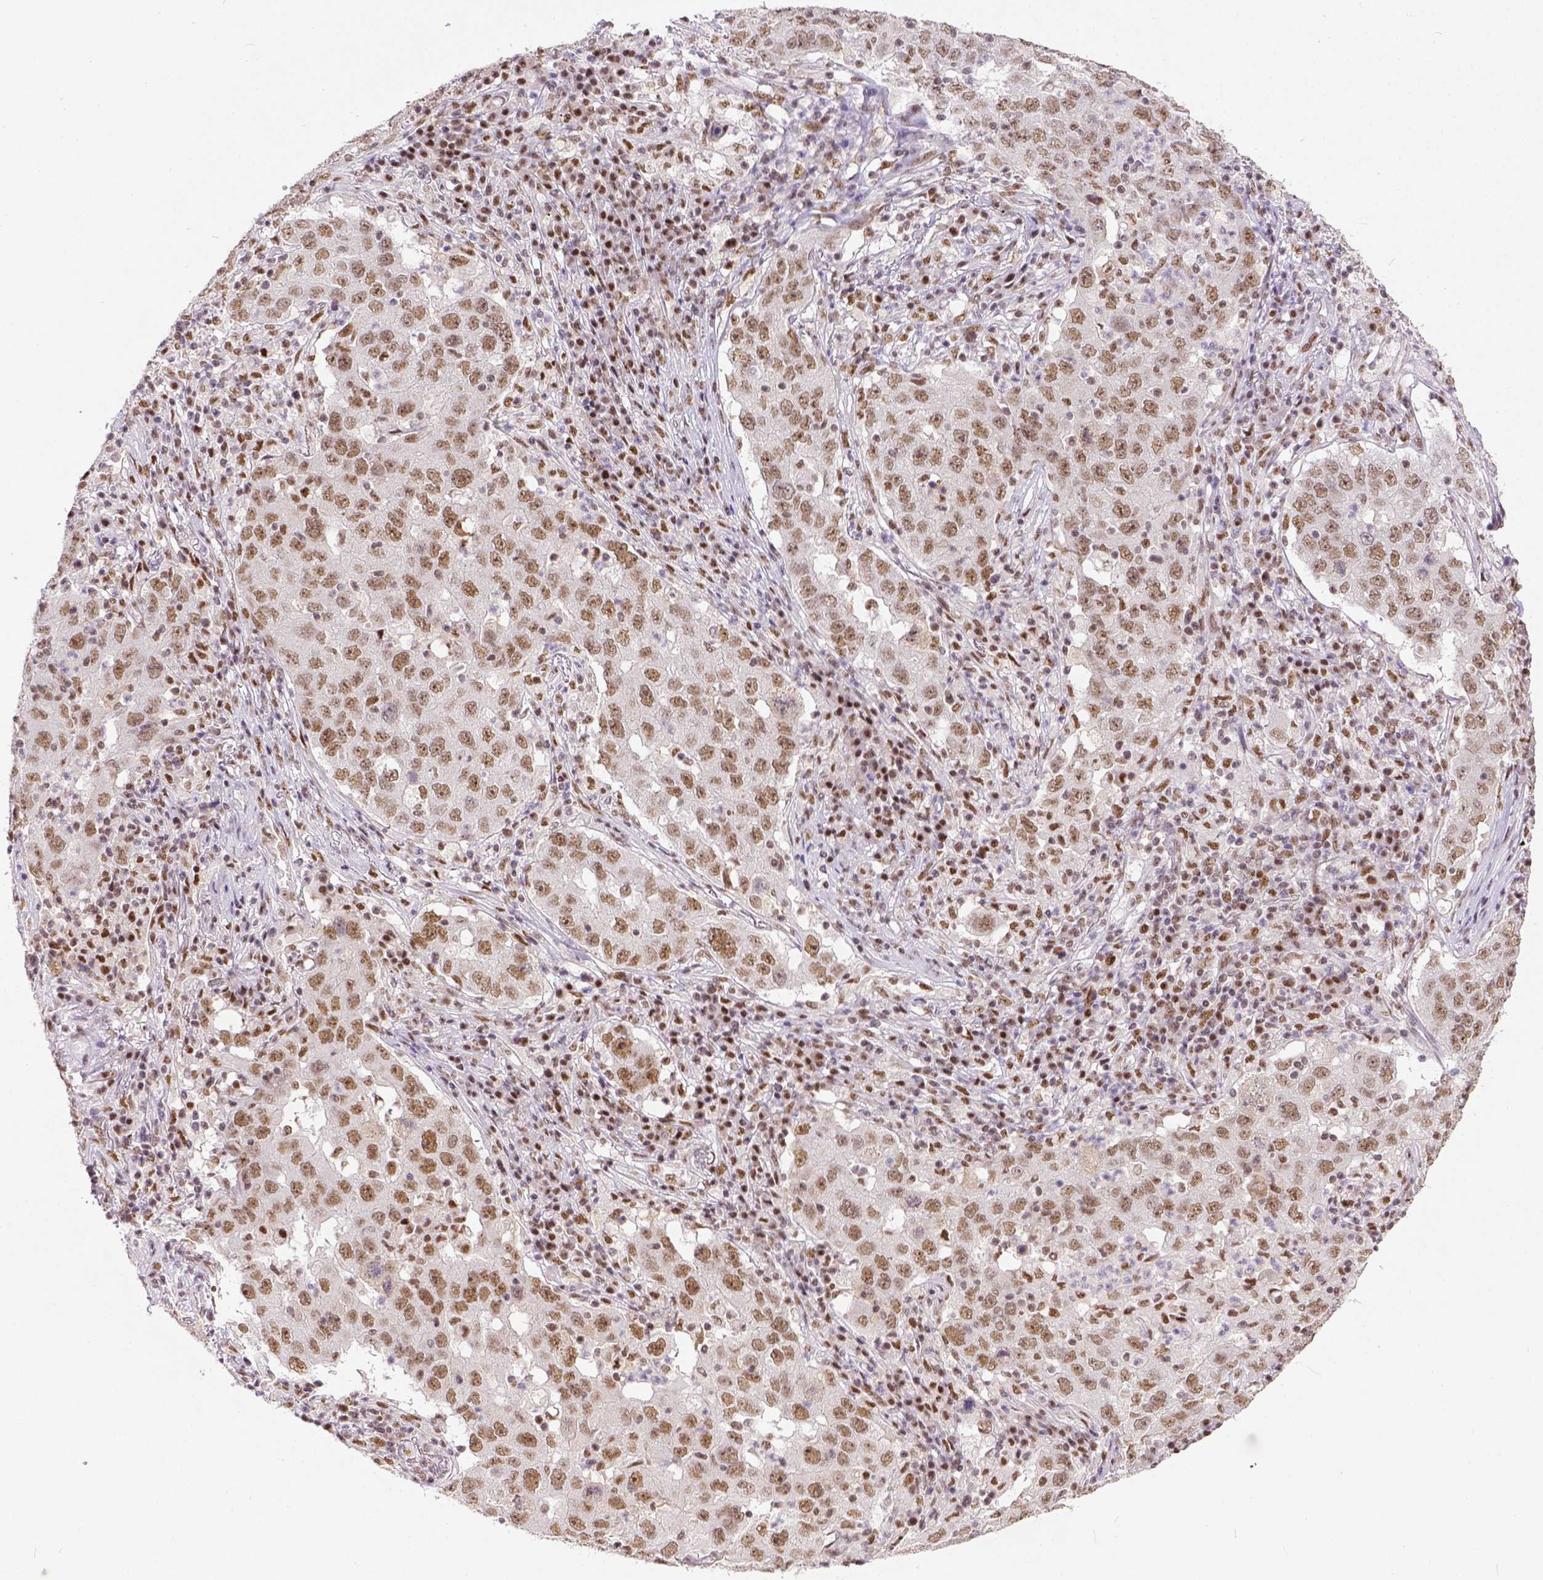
{"staining": {"intensity": "weak", "quantity": ">75%", "location": "nuclear"}, "tissue": "lung cancer", "cell_type": "Tumor cells", "image_type": "cancer", "snomed": [{"axis": "morphology", "description": "Adenocarcinoma, NOS"}, {"axis": "topography", "description": "Lung"}], "caption": "Human lung adenocarcinoma stained for a protein (brown) shows weak nuclear positive positivity in approximately >75% of tumor cells.", "gene": "ERCC1", "patient": {"sex": "male", "age": 73}}